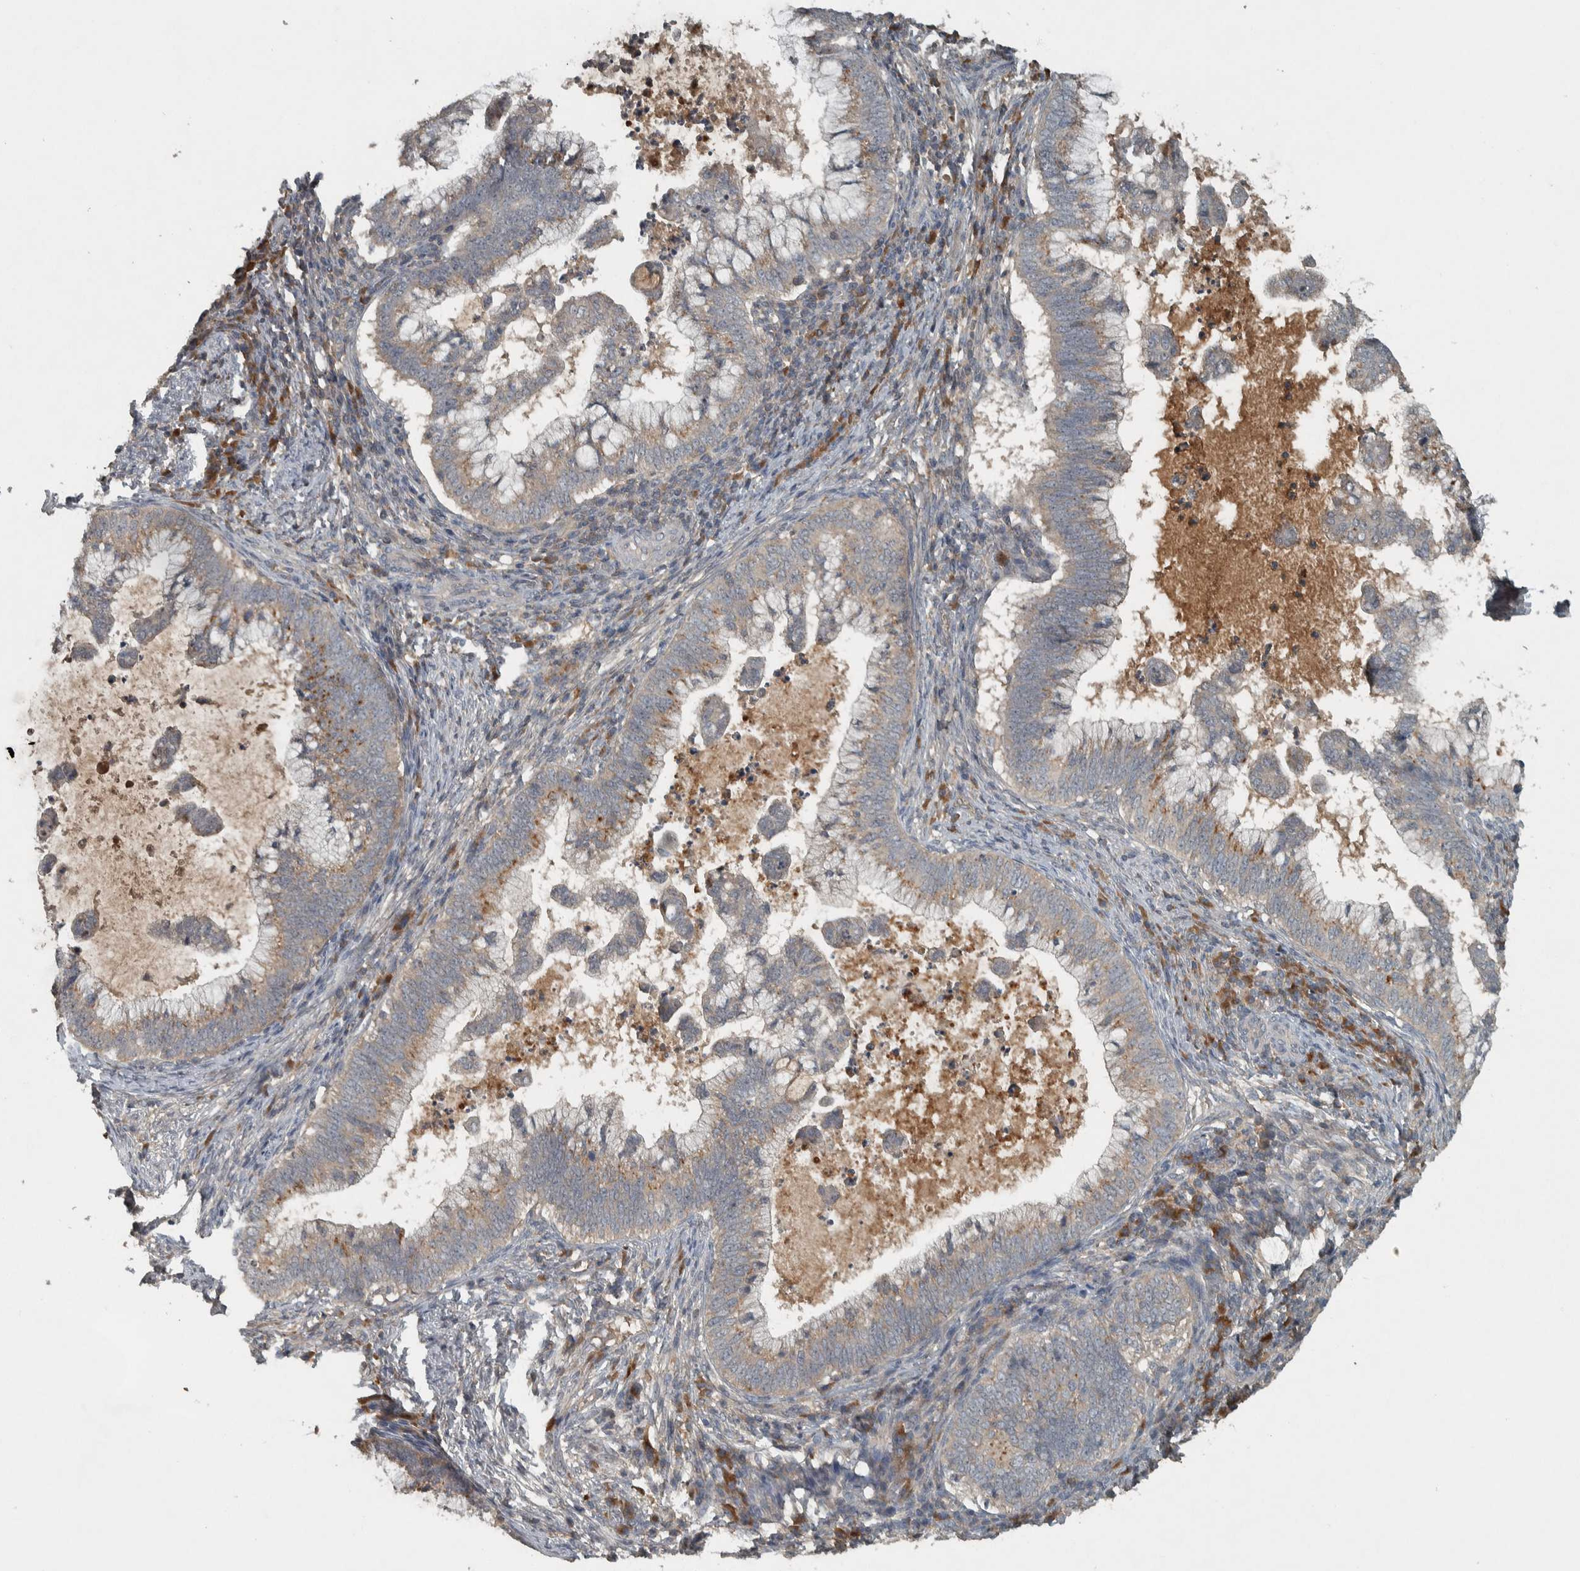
{"staining": {"intensity": "moderate", "quantity": "<25%", "location": "cytoplasmic/membranous"}, "tissue": "cervical cancer", "cell_type": "Tumor cells", "image_type": "cancer", "snomed": [{"axis": "morphology", "description": "Adenocarcinoma, NOS"}, {"axis": "topography", "description": "Cervix"}], "caption": "This histopathology image displays IHC staining of cervical adenocarcinoma, with low moderate cytoplasmic/membranous expression in approximately <25% of tumor cells.", "gene": "CLCN2", "patient": {"sex": "female", "age": 36}}